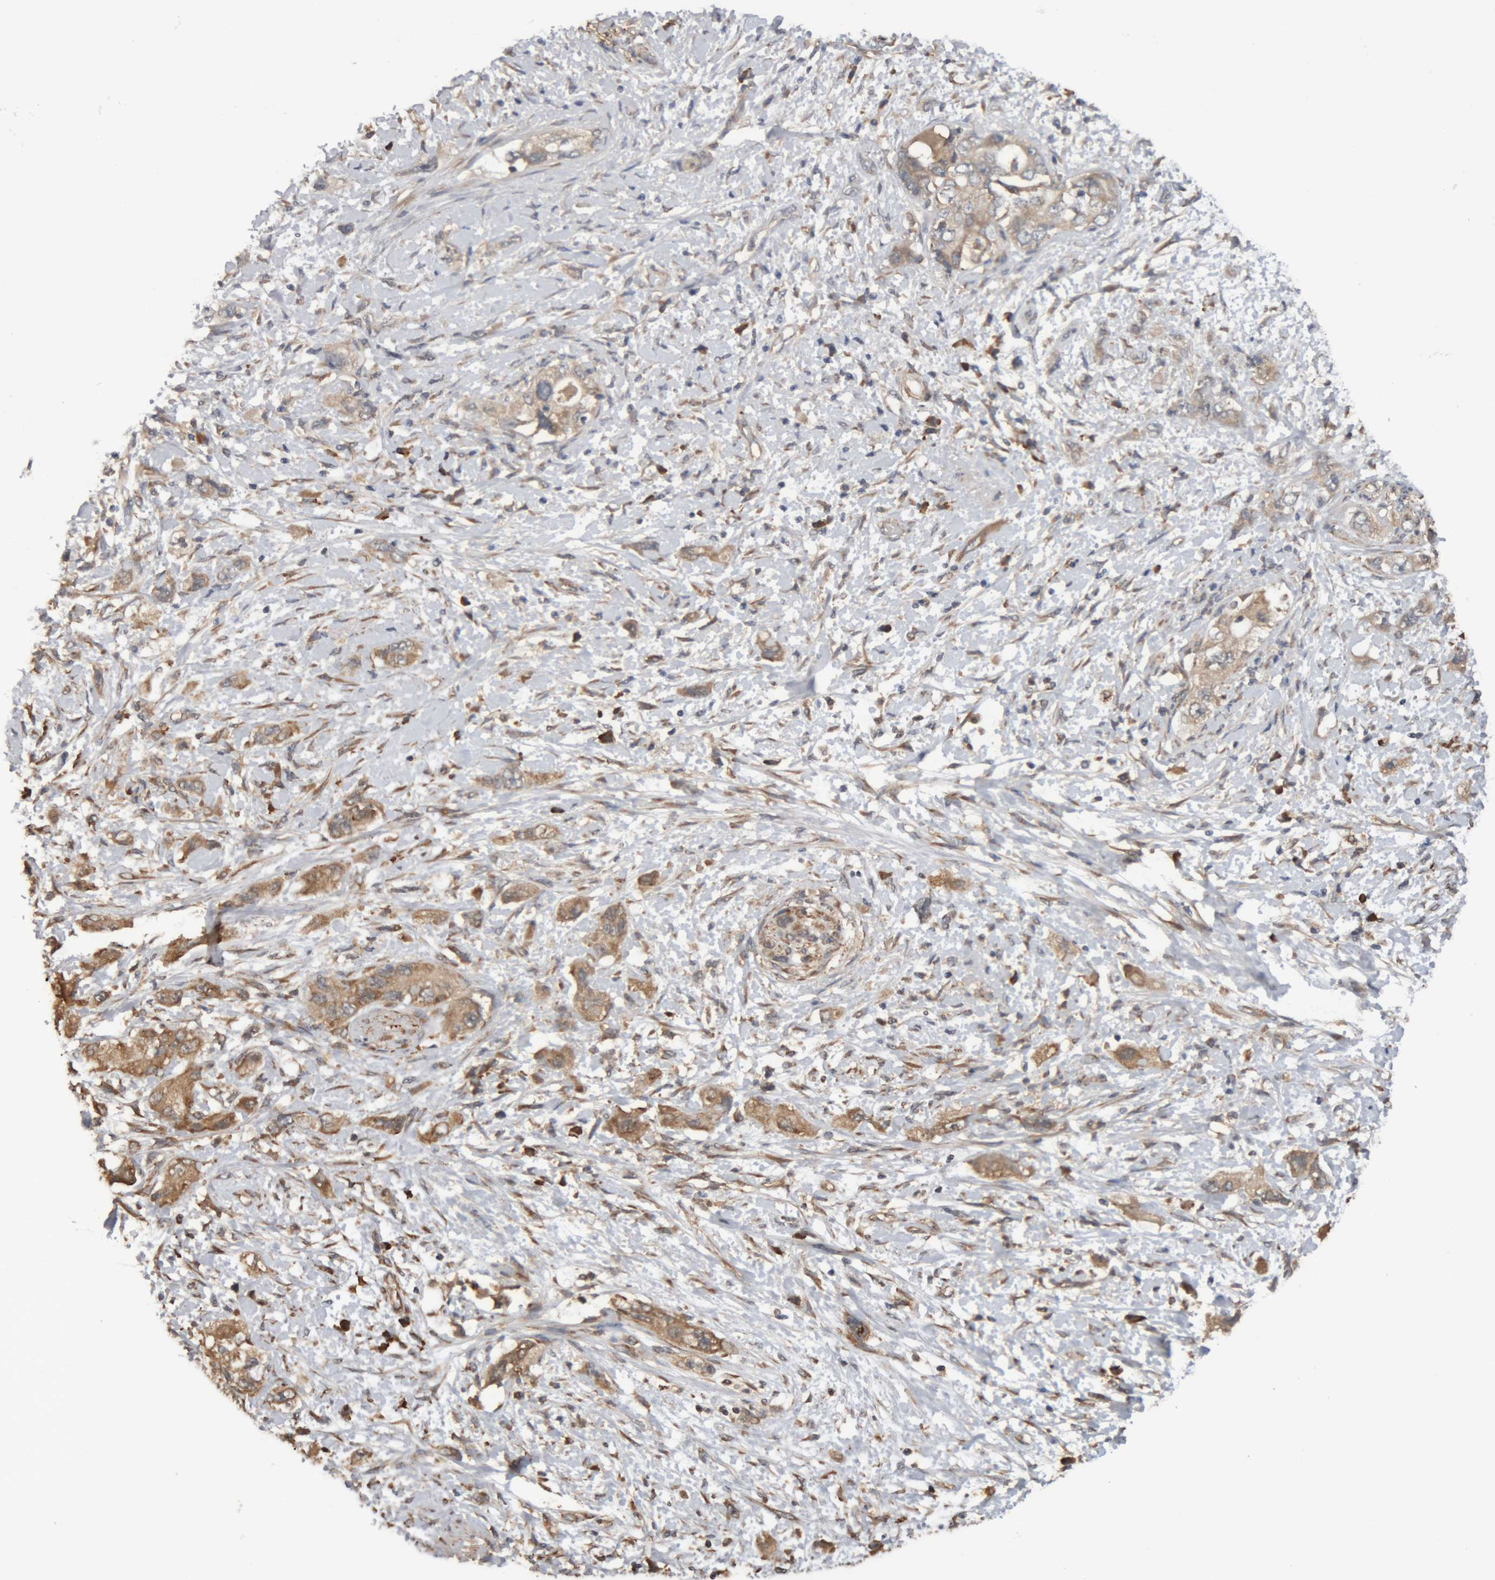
{"staining": {"intensity": "weak", "quantity": ">75%", "location": "cytoplasmic/membranous"}, "tissue": "pancreatic cancer", "cell_type": "Tumor cells", "image_type": "cancer", "snomed": [{"axis": "morphology", "description": "Adenocarcinoma, NOS"}, {"axis": "topography", "description": "Pancreas"}], "caption": "About >75% of tumor cells in human pancreatic cancer (adenocarcinoma) exhibit weak cytoplasmic/membranous protein staining as visualized by brown immunohistochemical staining.", "gene": "TMED7", "patient": {"sex": "female", "age": 73}}